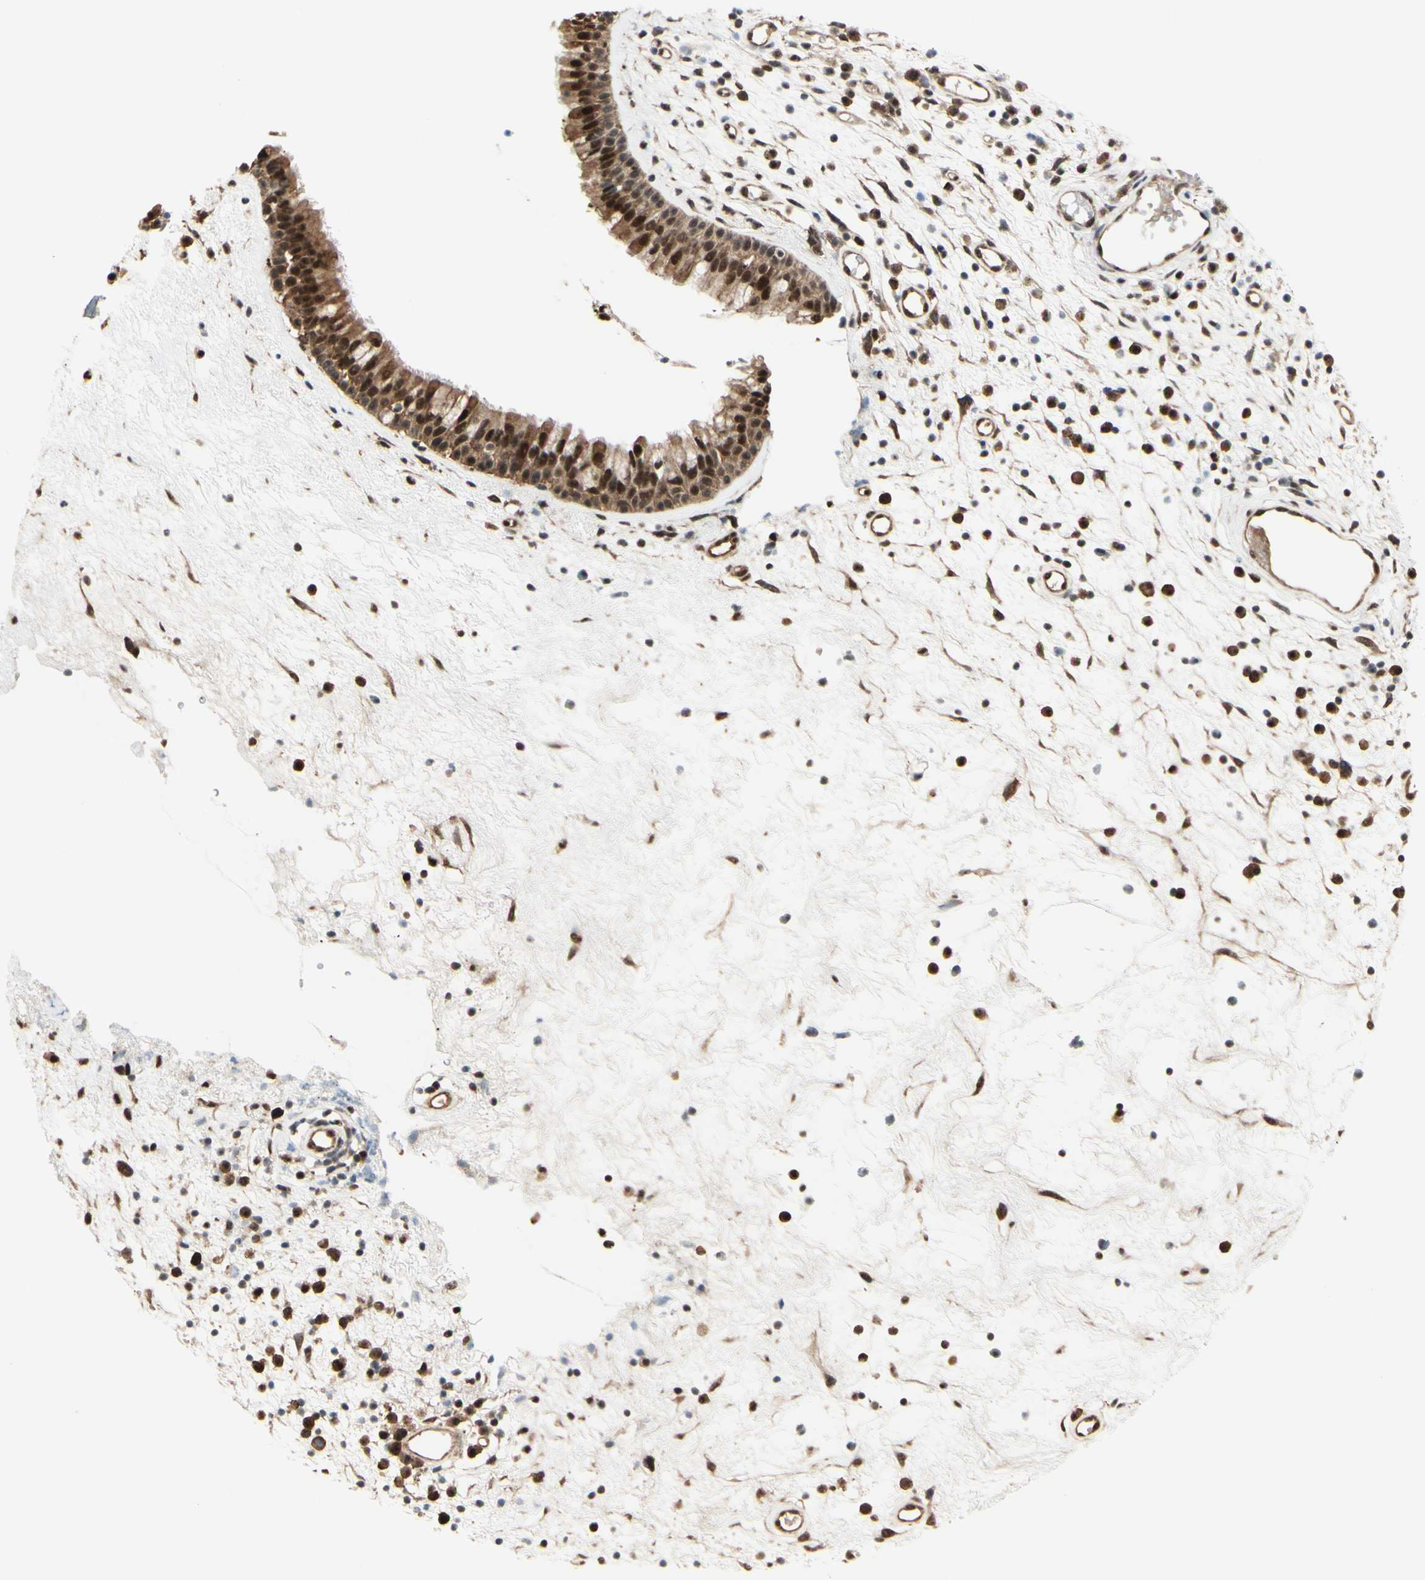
{"staining": {"intensity": "strong", "quantity": ">75%", "location": "cytoplasmic/membranous,nuclear"}, "tissue": "nasopharynx", "cell_type": "Respiratory epithelial cells", "image_type": "normal", "snomed": [{"axis": "morphology", "description": "Normal tissue, NOS"}, {"axis": "morphology", "description": "Inflammation, NOS"}, {"axis": "topography", "description": "Nasopharynx"}], "caption": "Brown immunohistochemical staining in unremarkable human nasopharynx displays strong cytoplasmic/membranous,nuclear positivity in about >75% of respiratory epithelial cells.", "gene": "HSF1", "patient": {"sex": "male", "age": 48}}